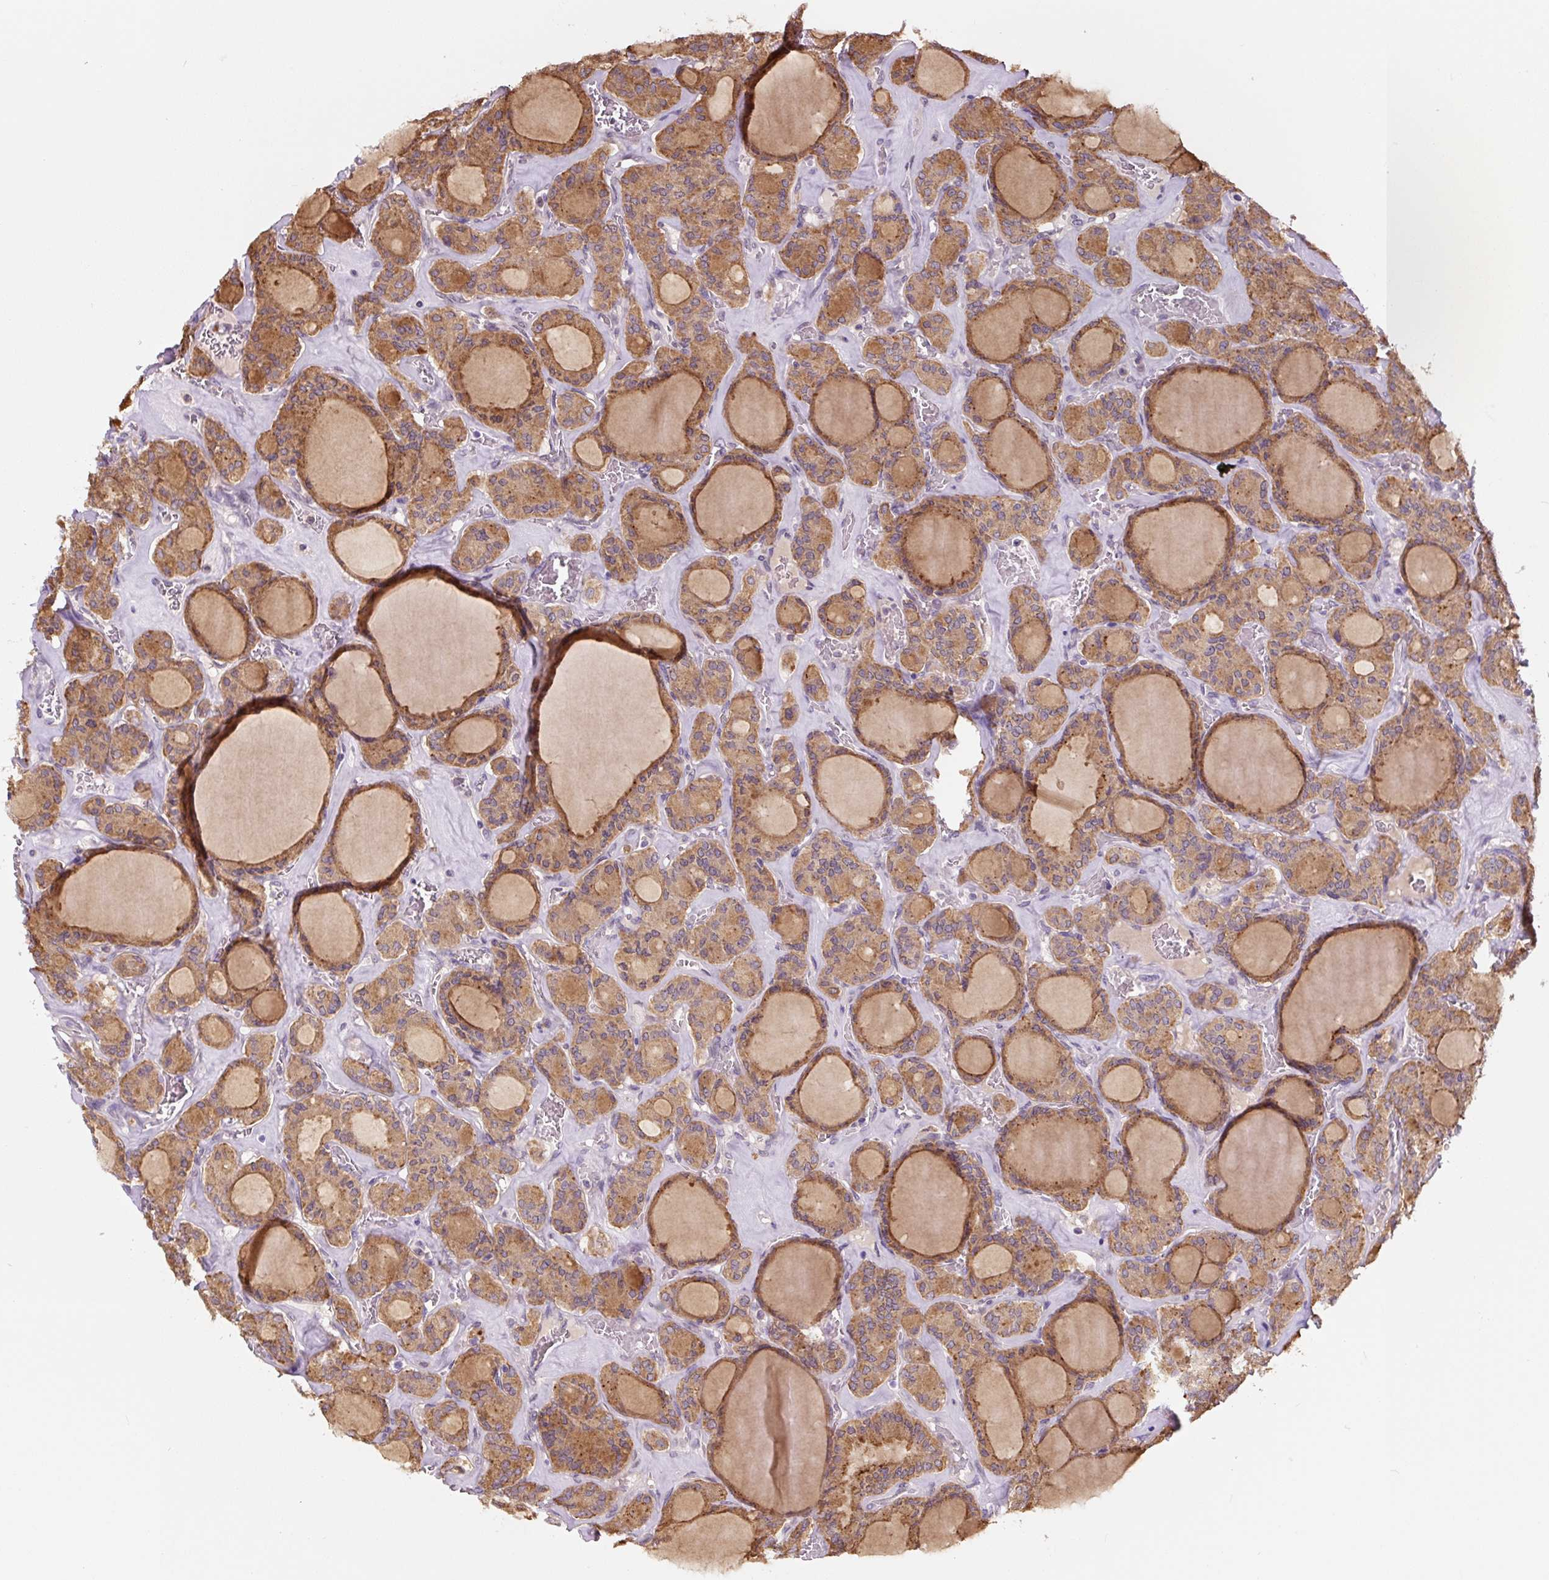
{"staining": {"intensity": "moderate", "quantity": ">75%", "location": "cytoplasmic/membranous"}, "tissue": "thyroid cancer", "cell_type": "Tumor cells", "image_type": "cancer", "snomed": [{"axis": "morphology", "description": "Papillary adenocarcinoma, NOS"}, {"axis": "topography", "description": "Thyroid gland"}], "caption": "Papillary adenocarcinoma (thyroid) stained with a brown dye exhibits moderate cytoplasmic/membranous positive positivity in about >75% of tumor cells.", "gene": "ASRGL1", "patient": {"sex": "male", "age": 87}}